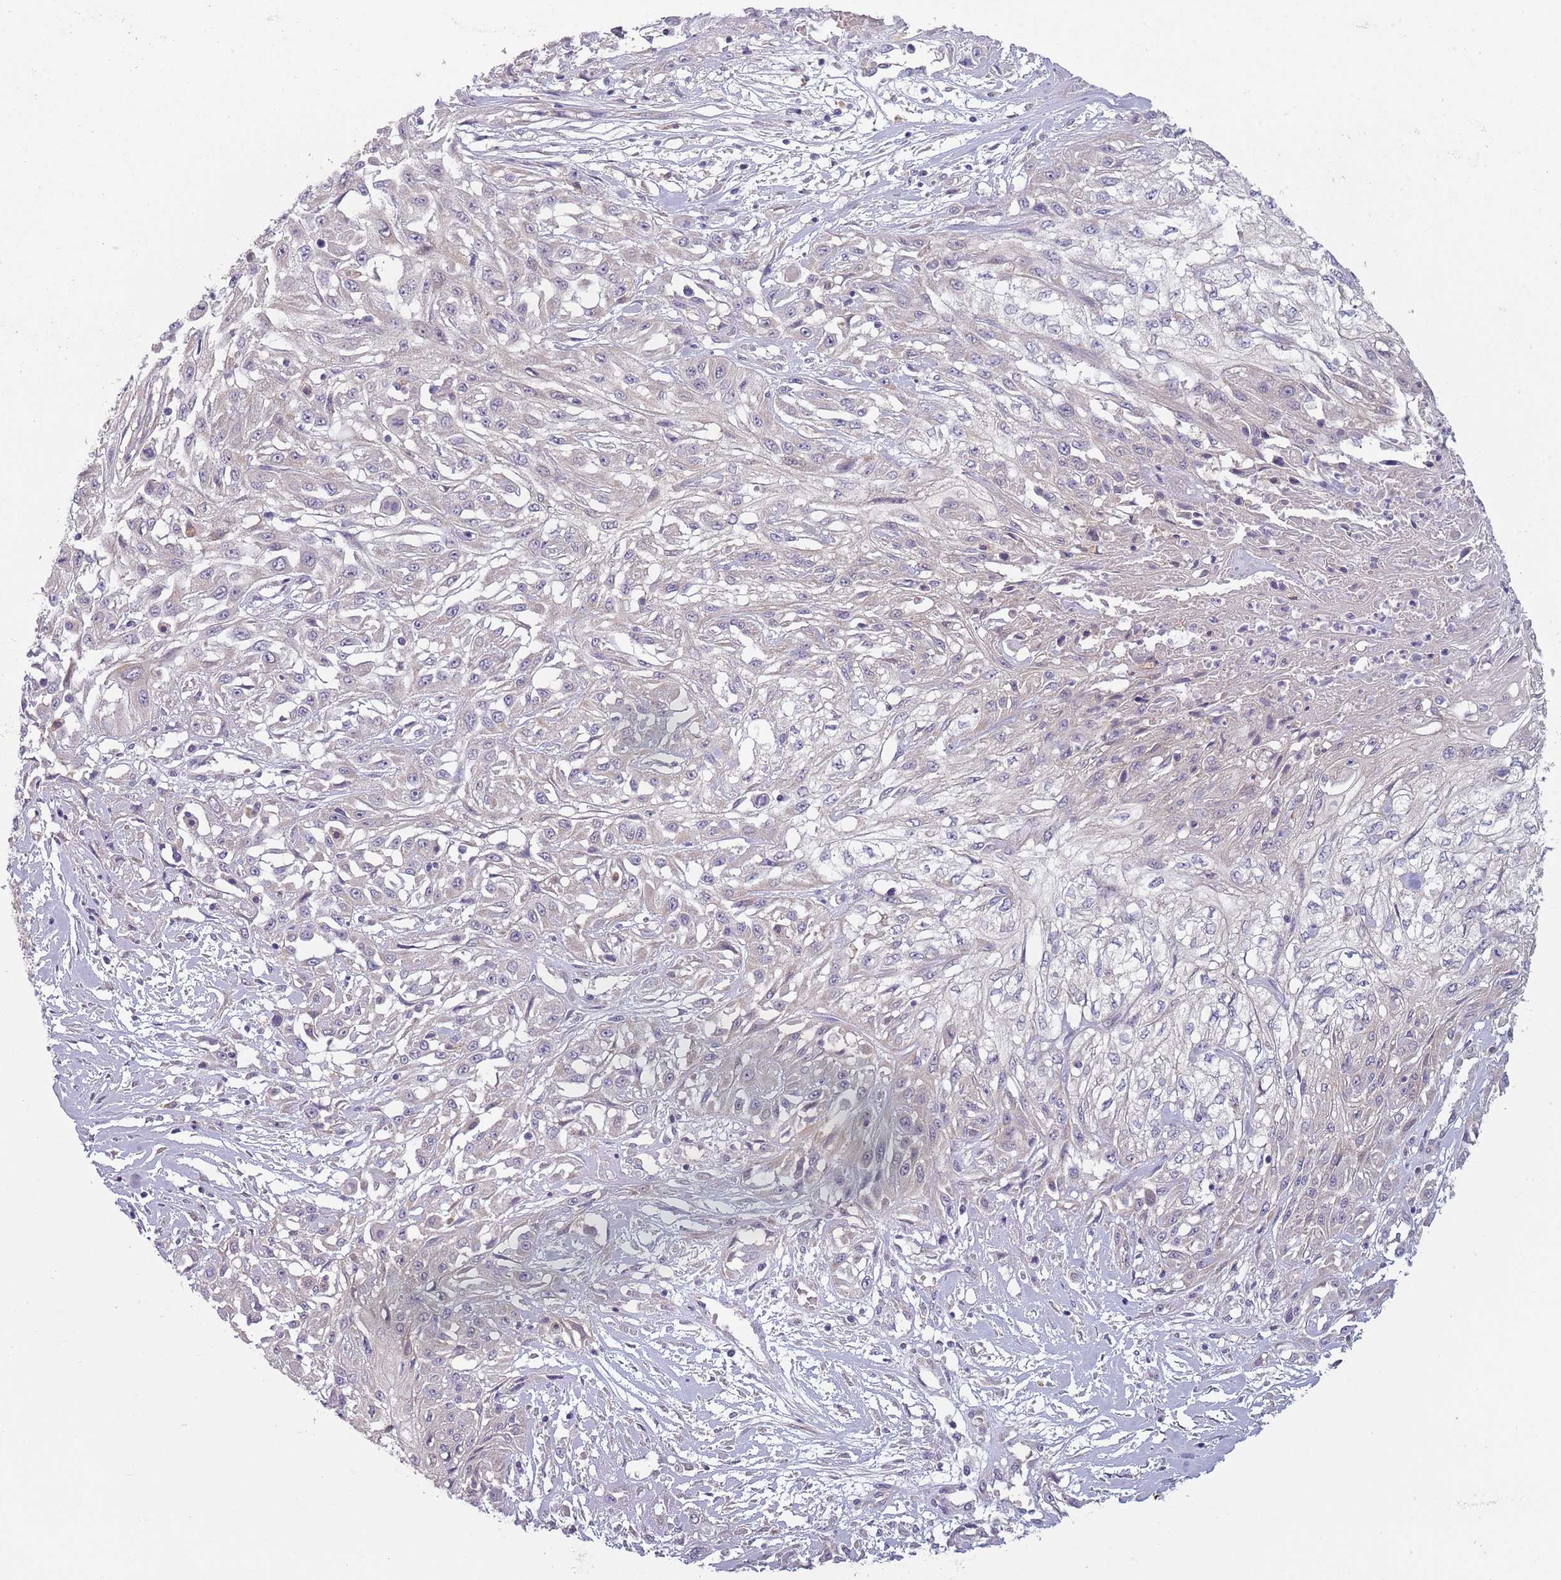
{"staining": {"intensity": "negative", "quantity": "none", "location": "none"}, "tissue": "skin cancer", "cell_type": "Tumor cells", "image_type": "cancer", "snomed": [{"axis": "morphology", "description": "Squamous cell carcinoma, NOS"}, {"axis": "morphology", "description": "Squamous cell carcinoma, metastatic, NOS"}, {"axis": "topography", "description": "Skin"}, {"axis": "topography", "description": "Lymph node"}], "caption": "Immunohistochemistry of skin metastatic squamous cell carcinoma displays no staining in tumor cells.", "gene": "COQ5", "patient": {"sex": "male", "age": 75}}